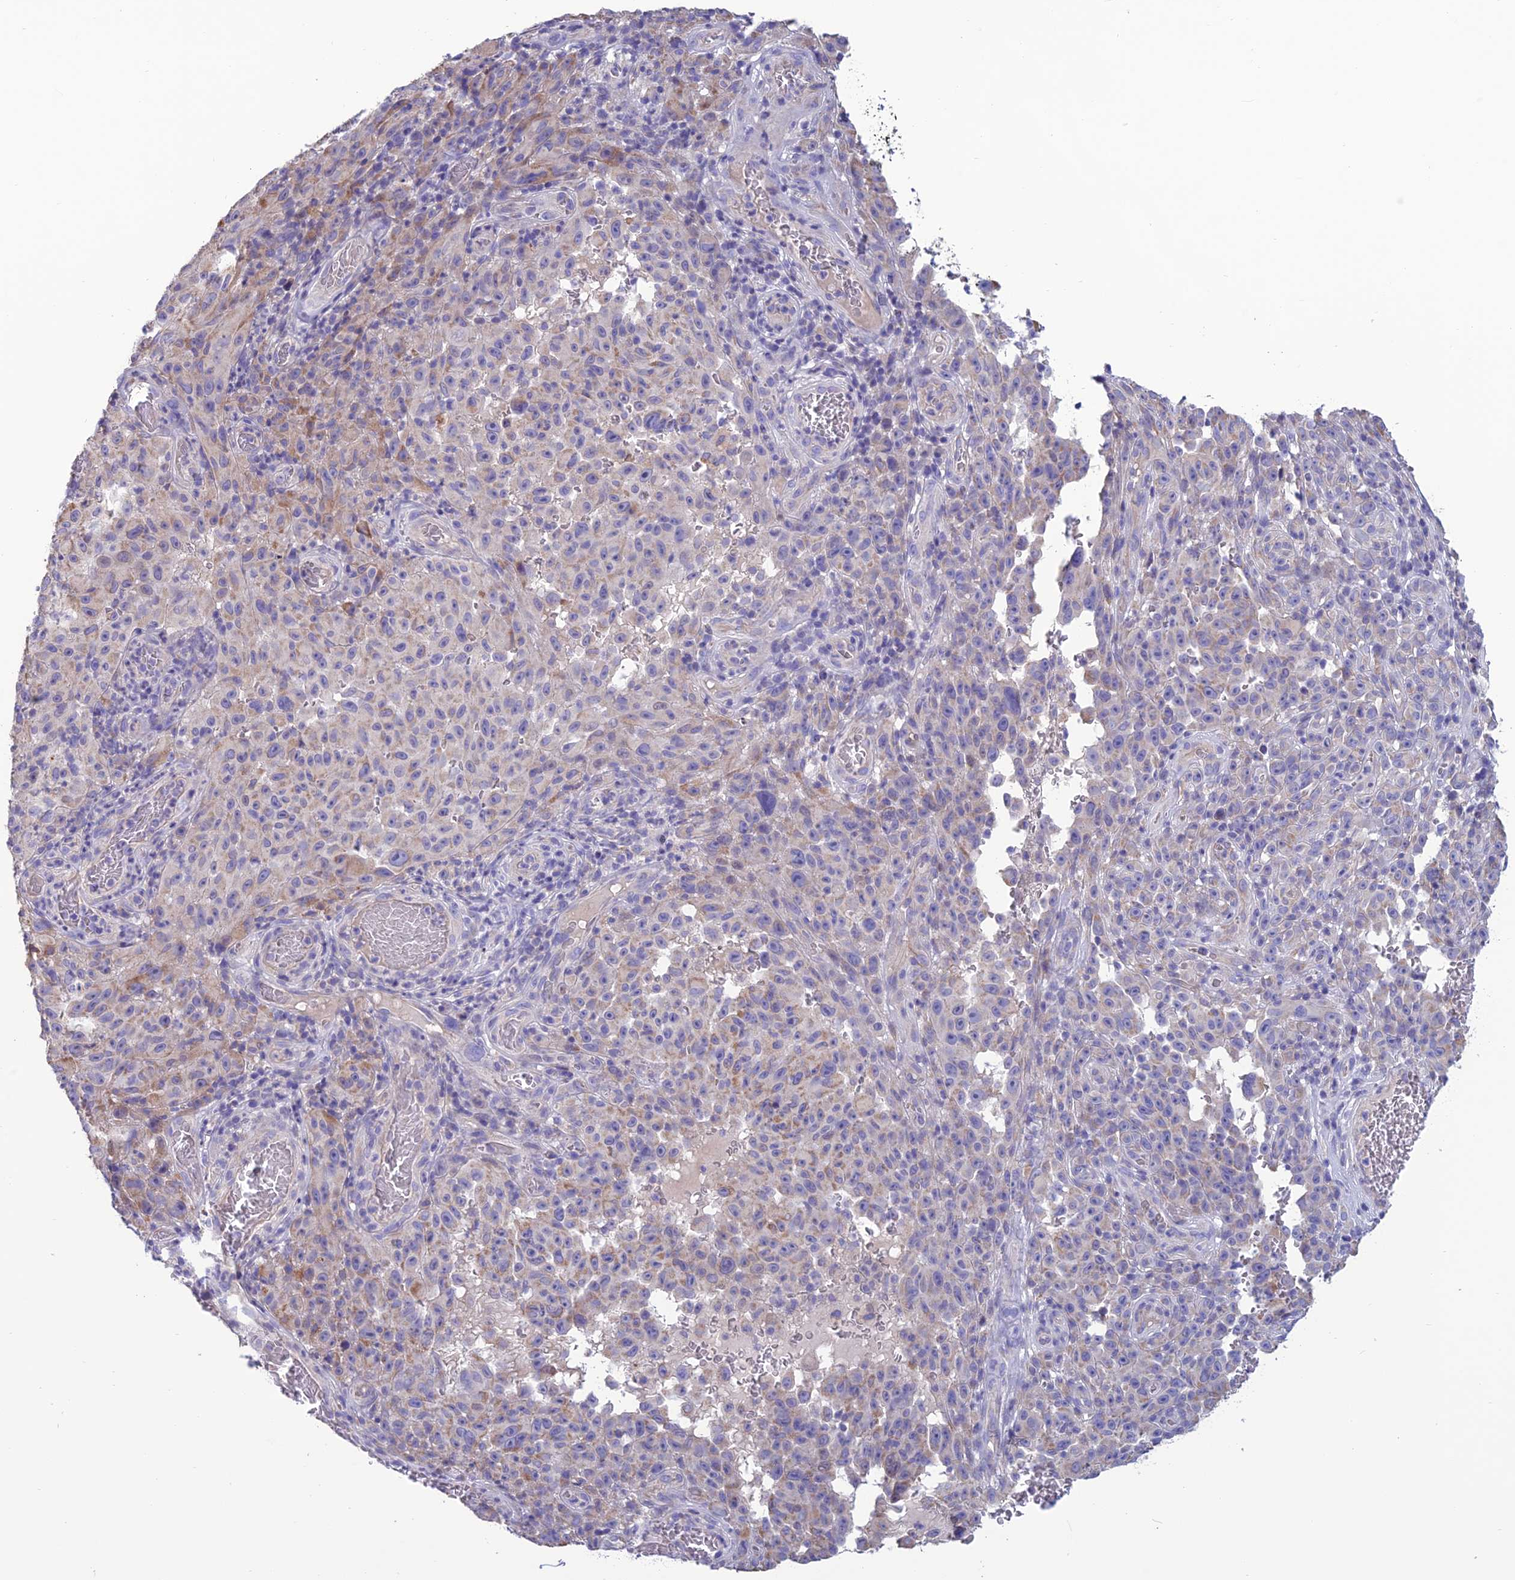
{"staining": {"intensity": "weak", "quantity": "25%-75%", "location": "cytoplasmic/membranous"}, "tissue": "melanoma", "cell_type": "Tumor cells", "image_type": "cancer", "snomed": [{"axis": "morphology", "description": "Malignant melanoma, NOS"}, {"axis": "topography", "description": "Skin"}], "caption": "A photomicrograph showing weak cytoplasmic/membranous expression in about 25%-75% of tumor cells in melanoma, as visualized by brown immunohistochemical staining.", "gene": "BHMT2", "patient": {"sex": "female", "age": 82}}